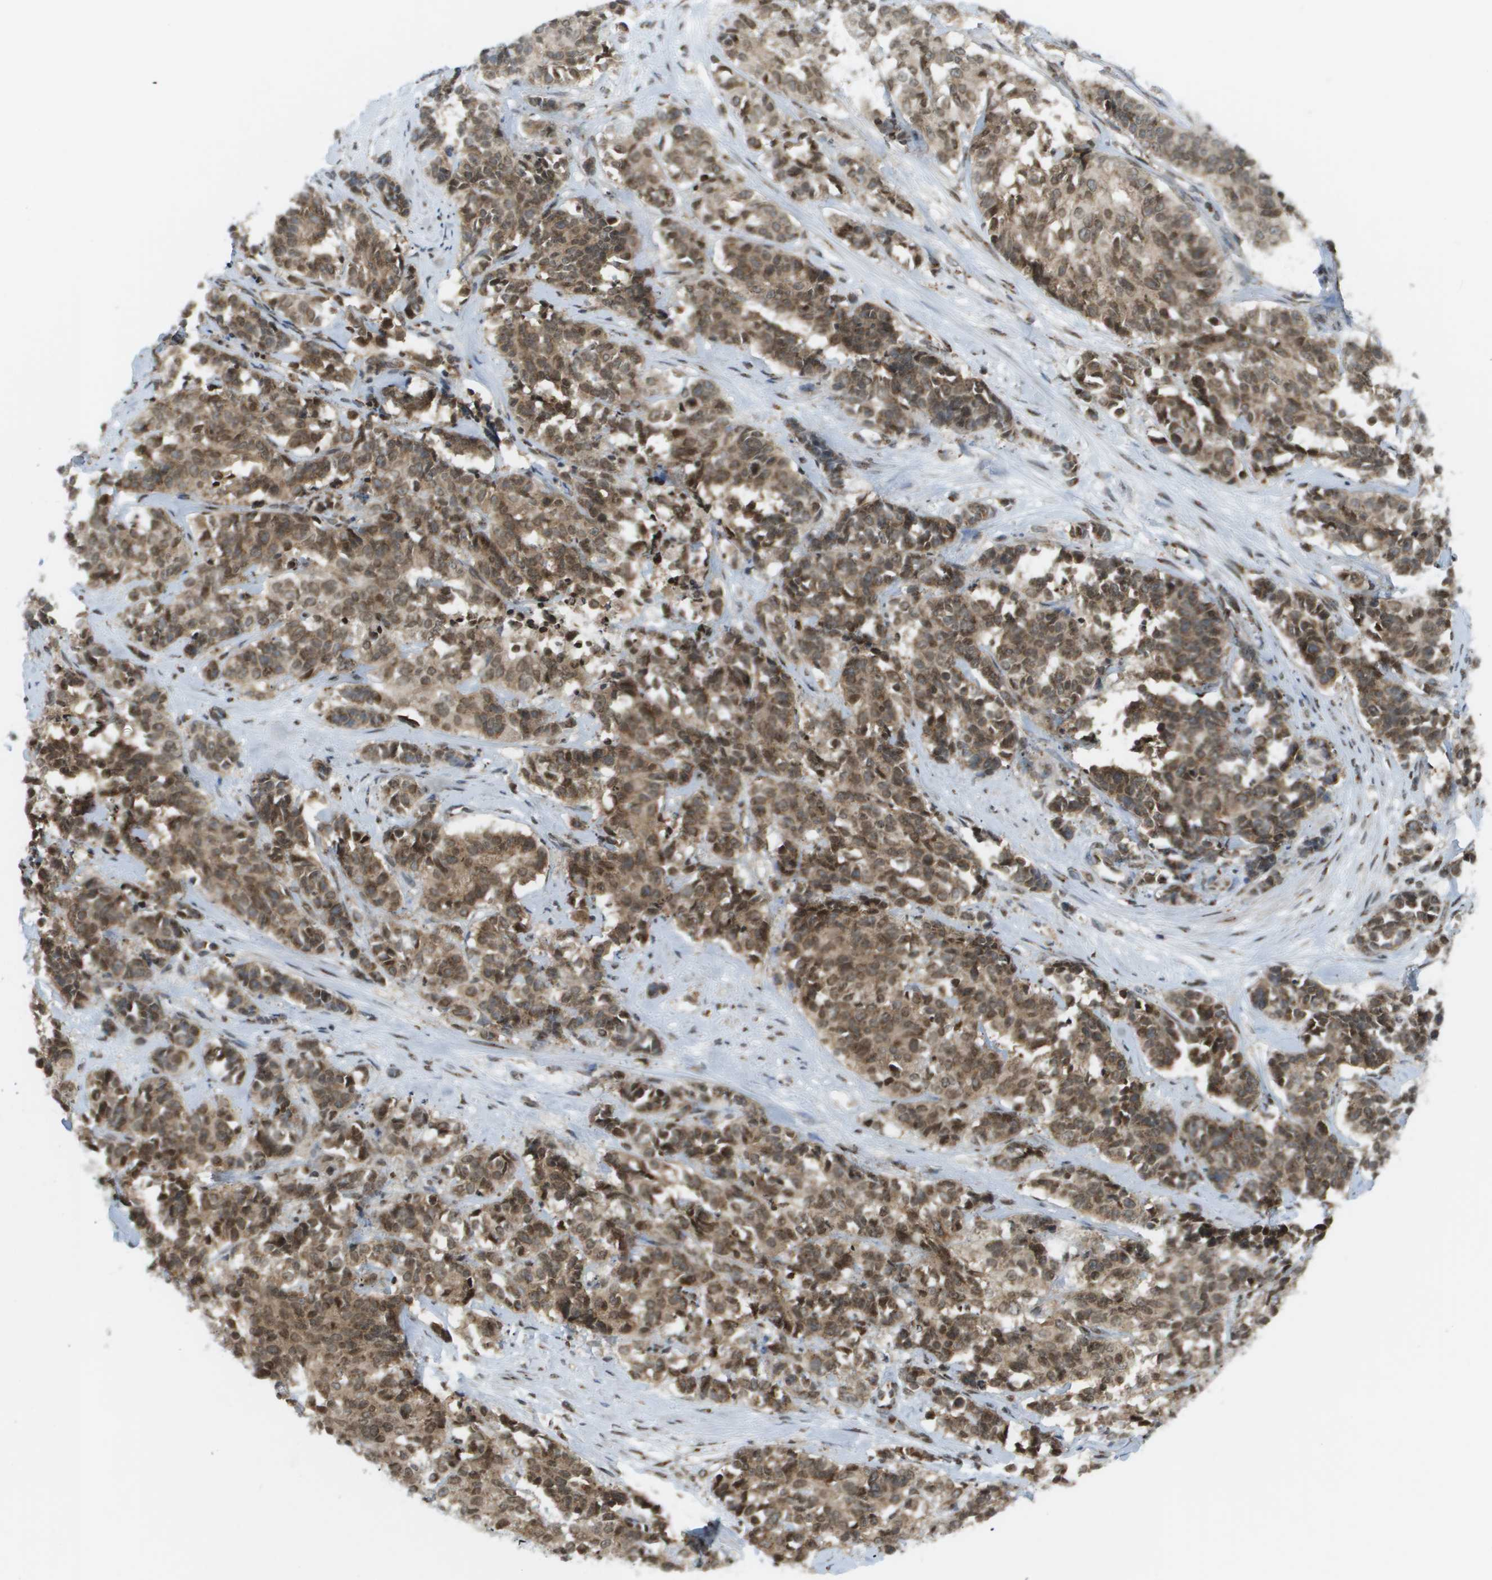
{"staining": {"intensity": "moderate", "quantity": ">75%", "location": "cytoplasmic/membranous,nuclear"}, "tissue": "cervical cancer", "cell_type": "Tumor cells", "image_type": "cancer", "snomed": [{"axis": "morphology", "description": "Squamous cell carcinoma, NOS"}, {"axis": "topography", "description": "Cervix"}], "caption": "High-power microscopy captured an immunohistochemistry histopathology image of cervical cancer, revealing moderate cytoplasmic/membranous and nuclear expression in approximately >75% of tumor cells.", "gene": "EVC", "patient": {"sex": "female", "age": 35}}